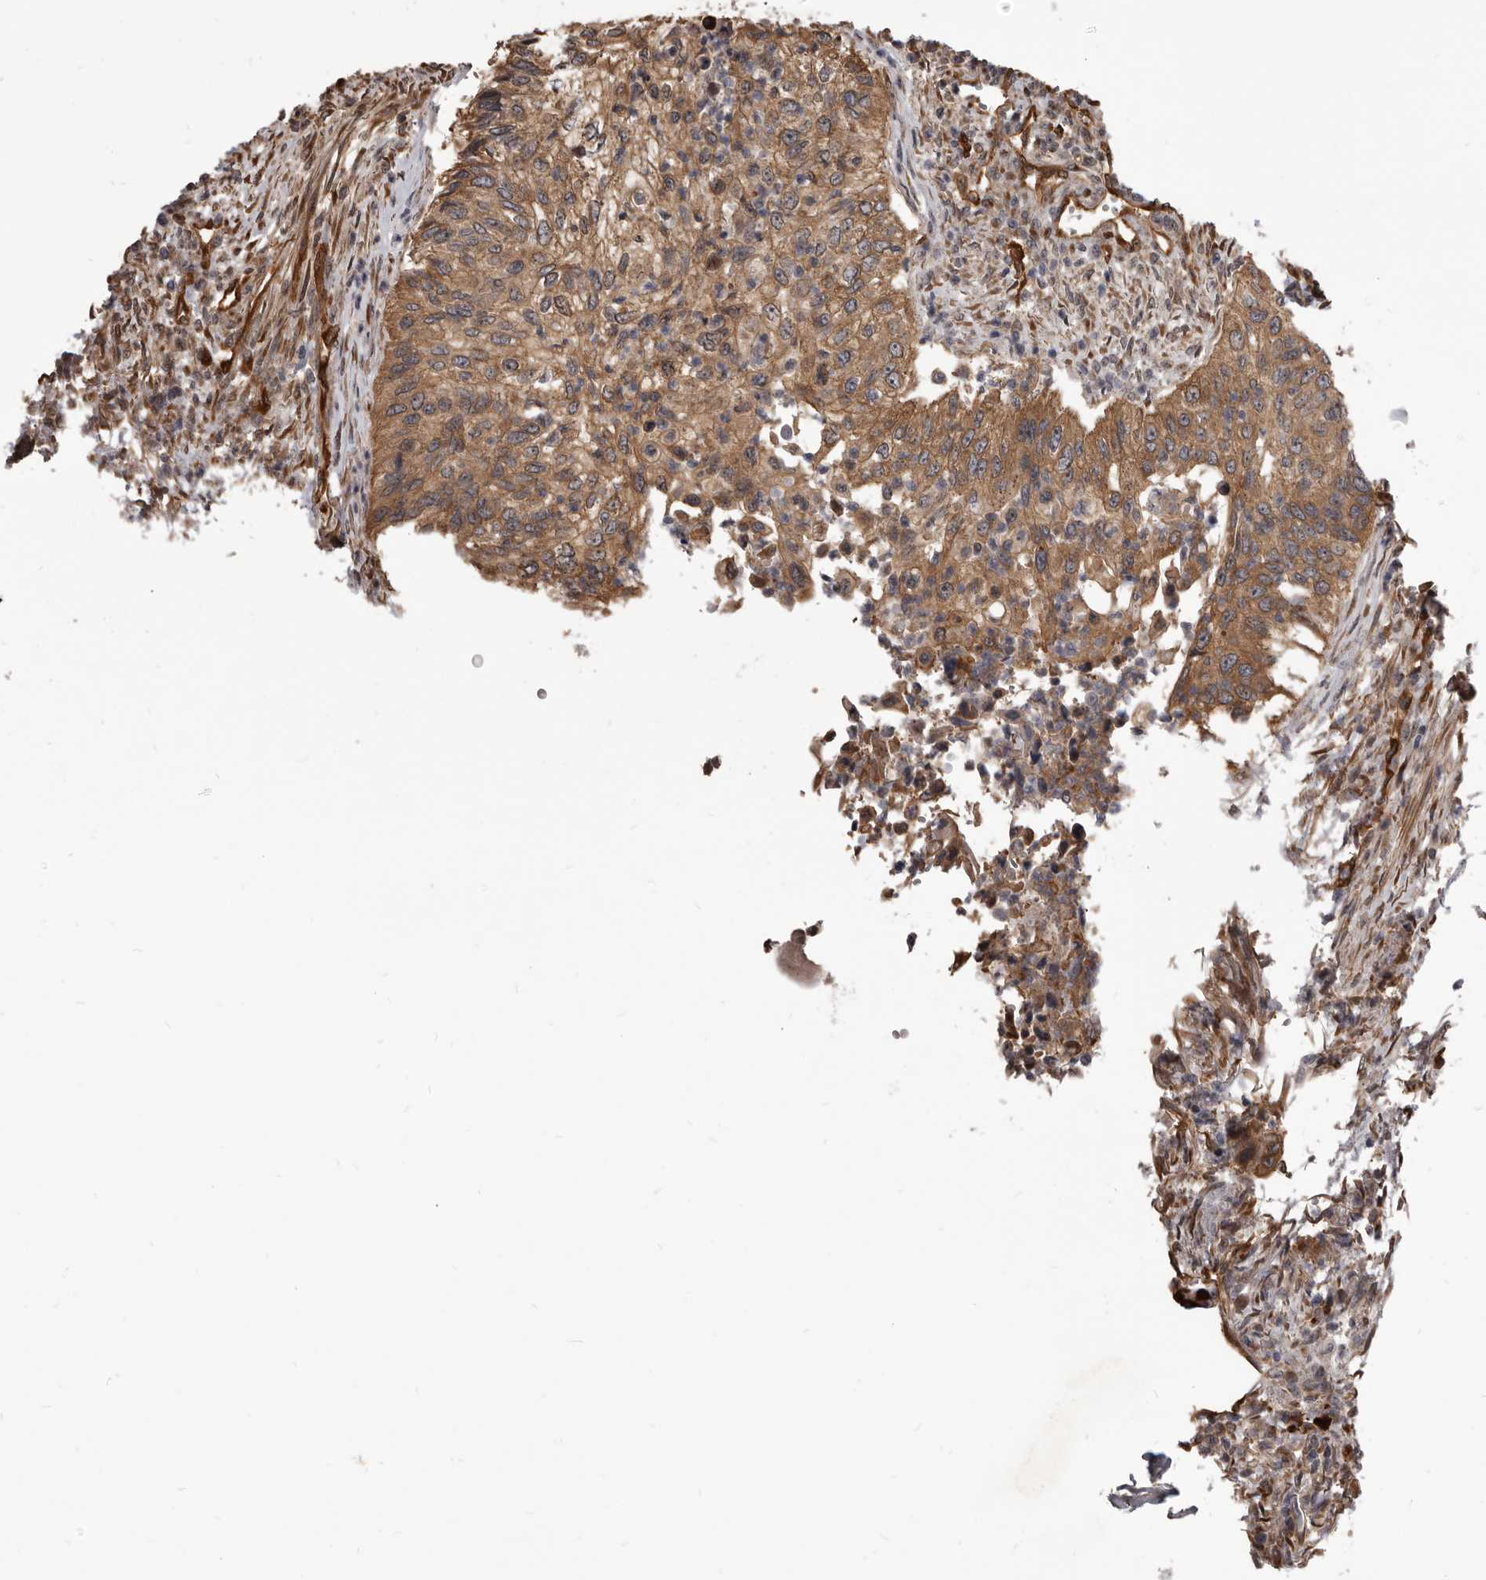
{"staining": {"intensity": "moderate", "quantity": ">75%", "location": "cytoplasmic/membranous"}, "tissue": "urothelial cancer", "cell_type": "Tumor cells", "image_type": "cancer", "snomed": [{"axis": "morphology", "description": "Urothelial carcinoma, High grade"}, {"axis": "topography", "description": "Urinary bladder"}], "caption": "Immunohistochemical staining of human urothelial cancer exhibits medium levels of moderate cytoplasmic/membranous protein positivity in approximately >75% of tumor cells. Nuclei are stained in blue.", "gene": "ADAMTS20", "patient": {"sex": "female", "age": 60}}